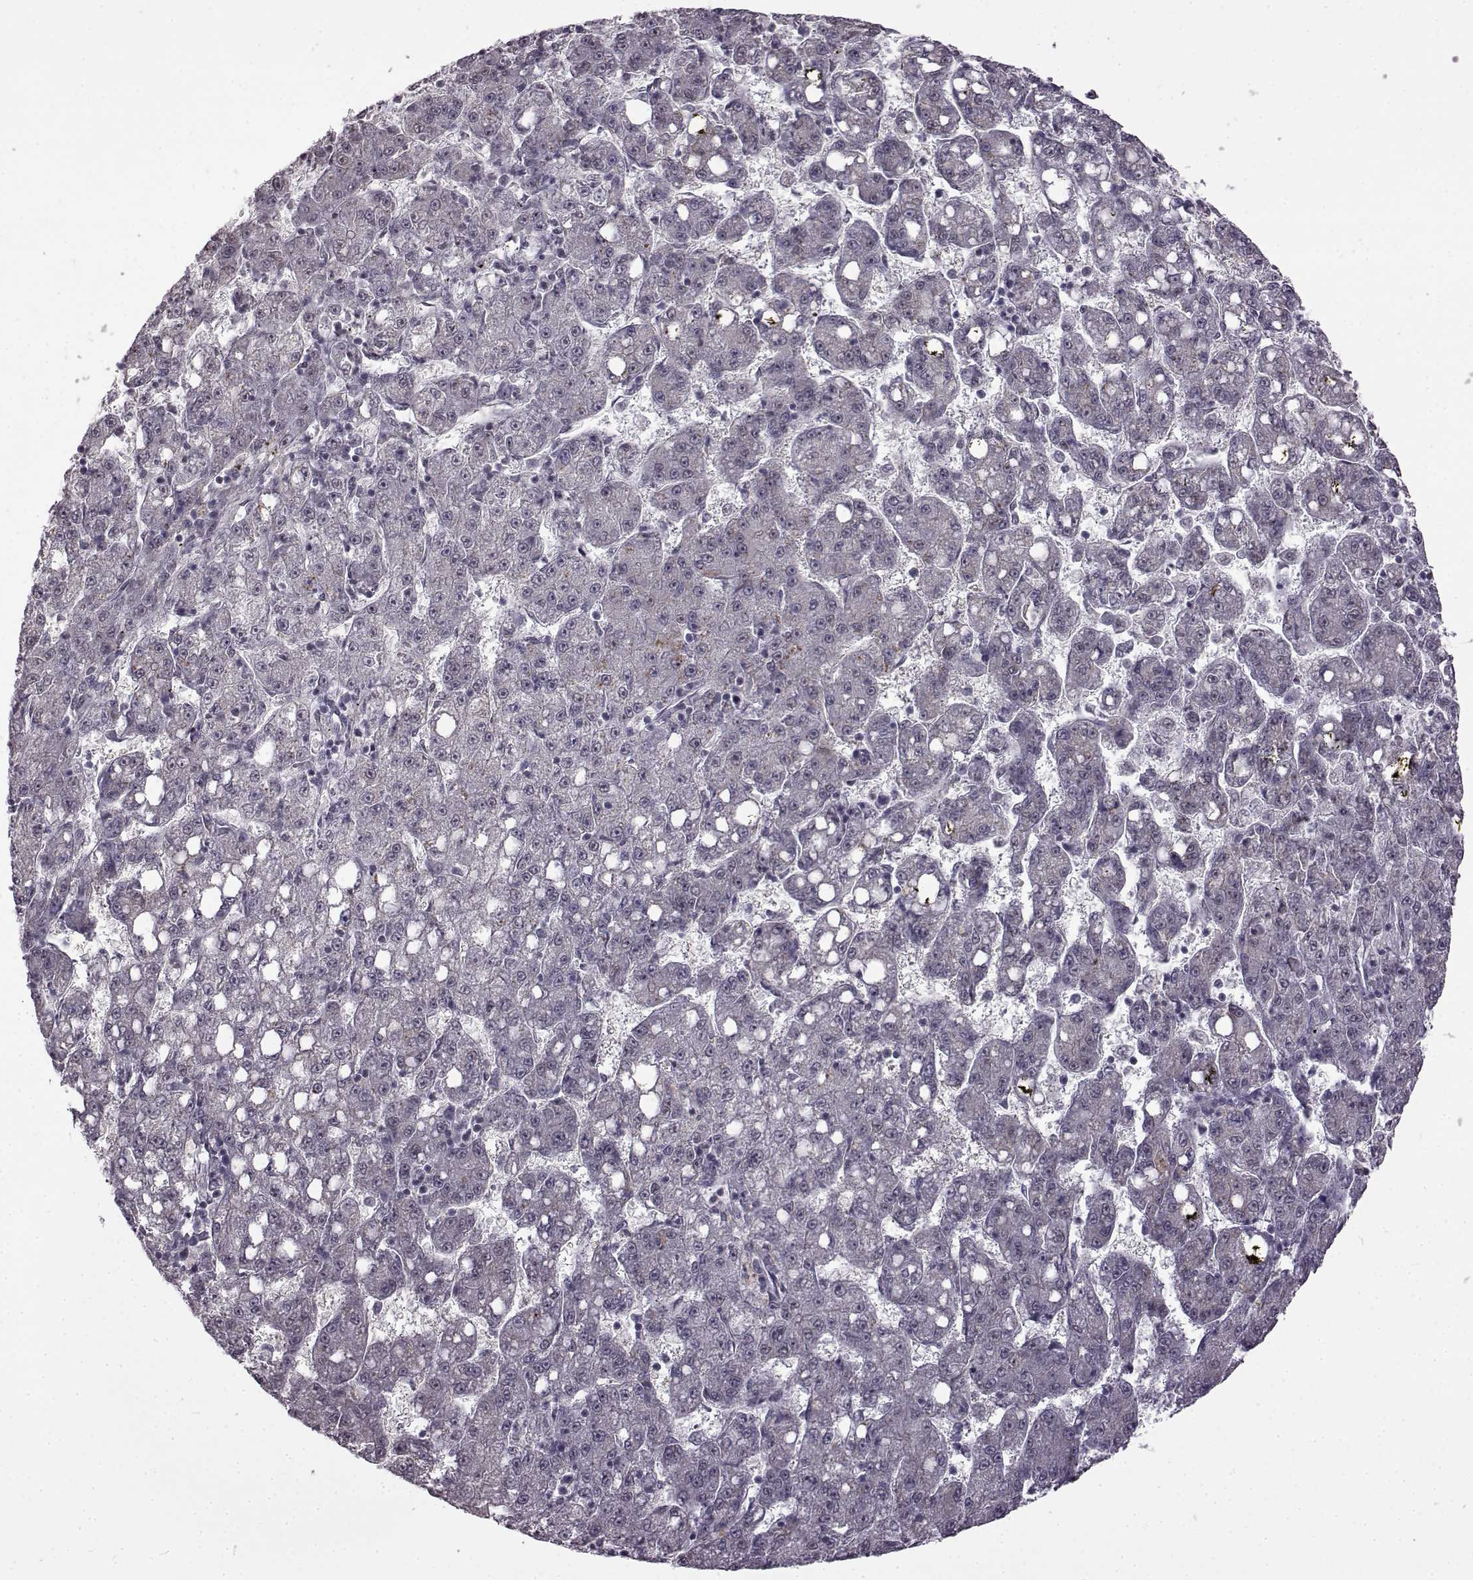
{"staining": {"intensity": "negative", "quantity": "none", "location": "none"}, "tissue": "liver cancer", "cell_type": "Tumor cells", "image_type": "cancer", "snomed": [{"axis": "morphology", "description": "Carcinoma, Hepatocellular, NOS"}, {"axis": "topography", "description": "Liver"}], "caption": "Micrograph shows no significant protein positivity in tumor cells of liver cancer.", "gene": "SYNPO2", "patient": {"sex": "female", "age": 65}}